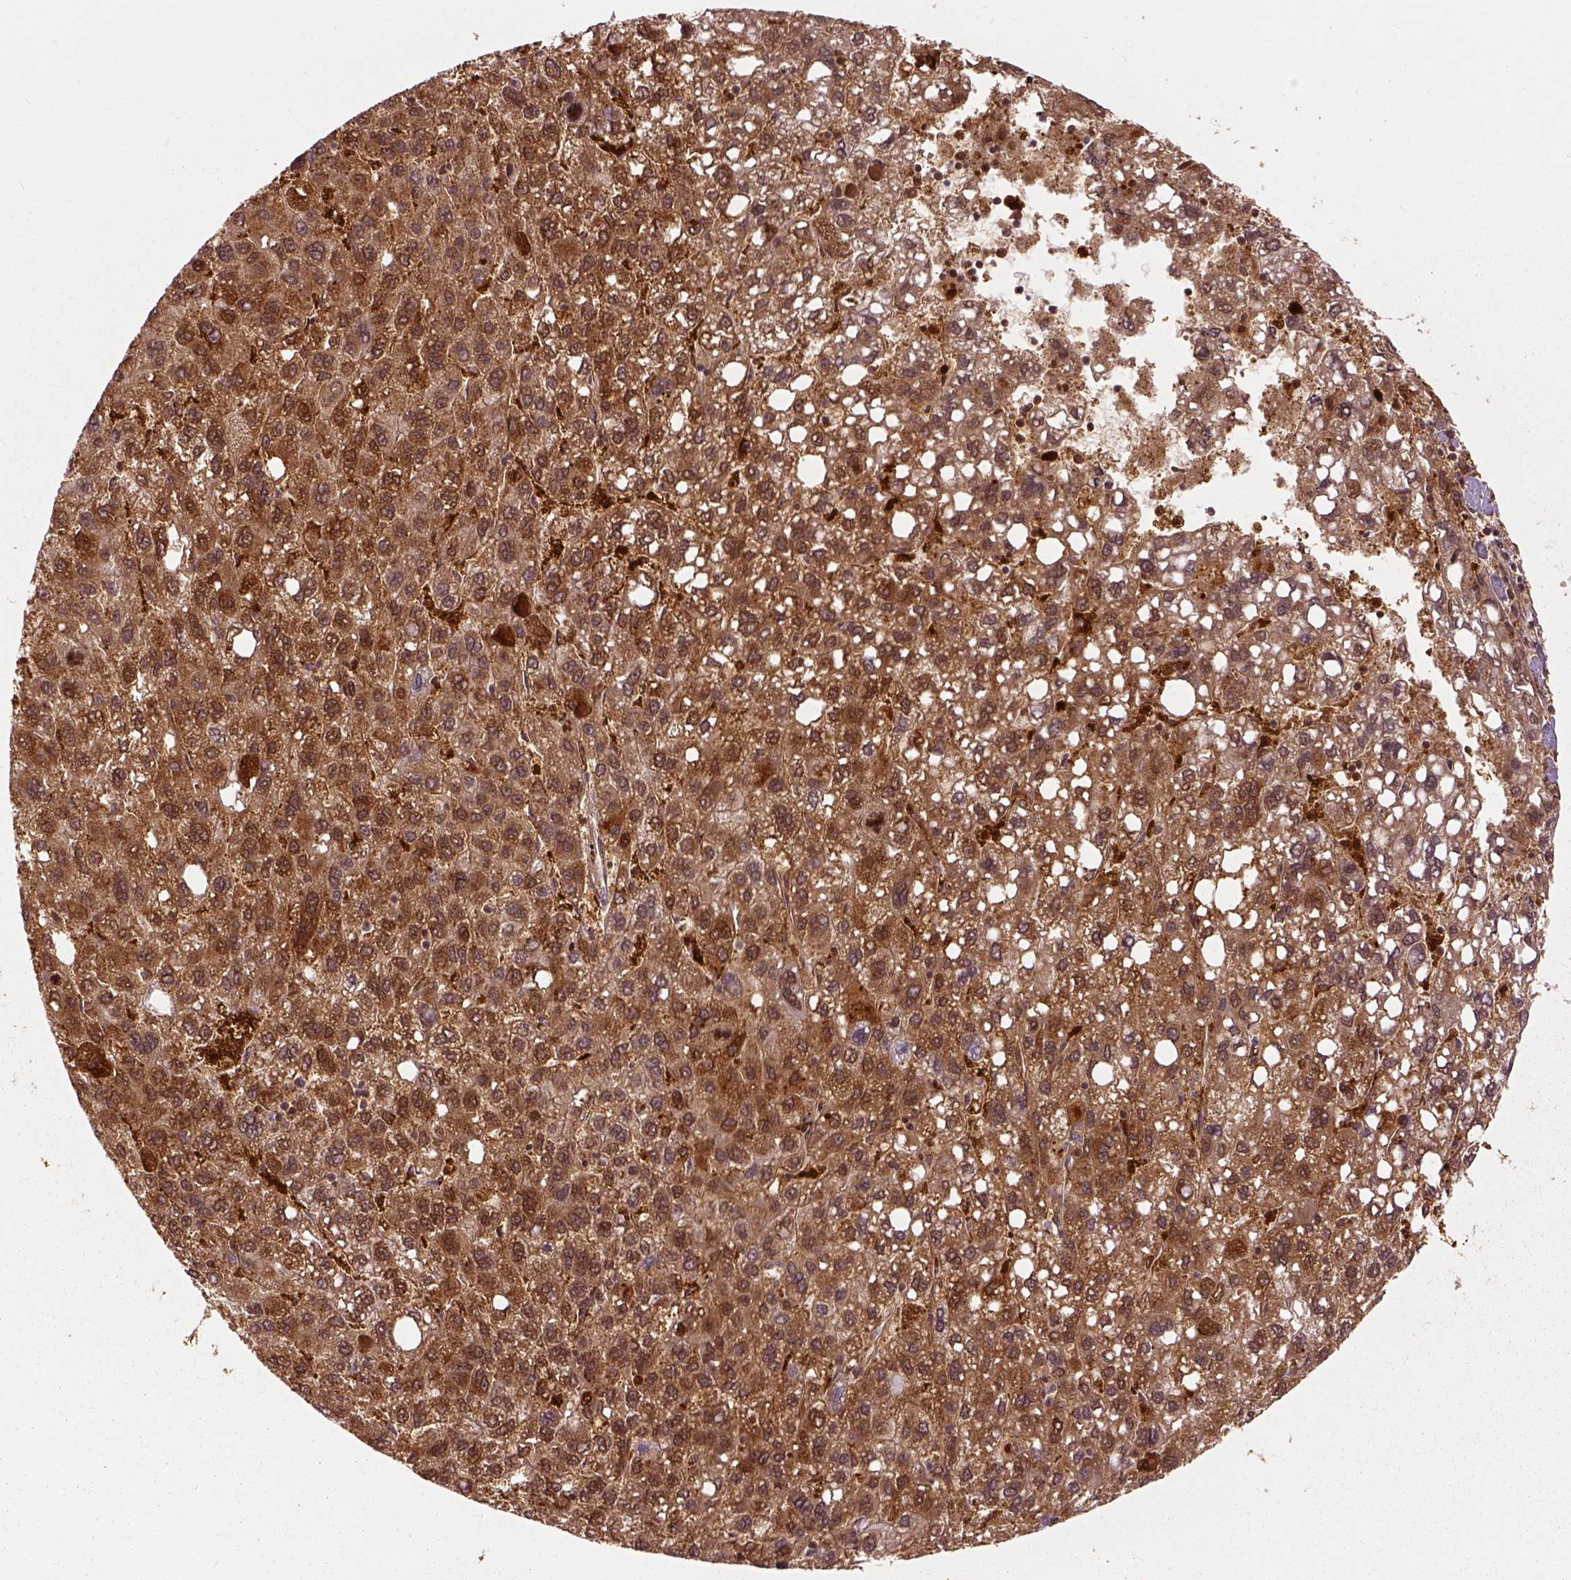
{"staining": {"intensity": "moderate", "quantity": ">75%", "location": "cytoplasmic/membranous"}, "tissue": "liver cancer", "cell_type": "Tumor cells", "image_type": "cancer", "snomed": [{"axis": "morphology", "description": "Carcinoma, Hepatocellular, NOS"}, {"axis": "topography", "description": "Liver"}], "caption": "Protein expression by immunohistochemistry (IHC) demonstrates moderate cytoplasmic/membranous staining in about >75% of tumor cells in hepatocellular carcinoma (liver). The protein is stained brown, and the nuclei are stained in blue (DAB IHC with brightfield microscopy, high magnification).", "gene": "GPI", "patient": {"sex": "female", "age": 82}}